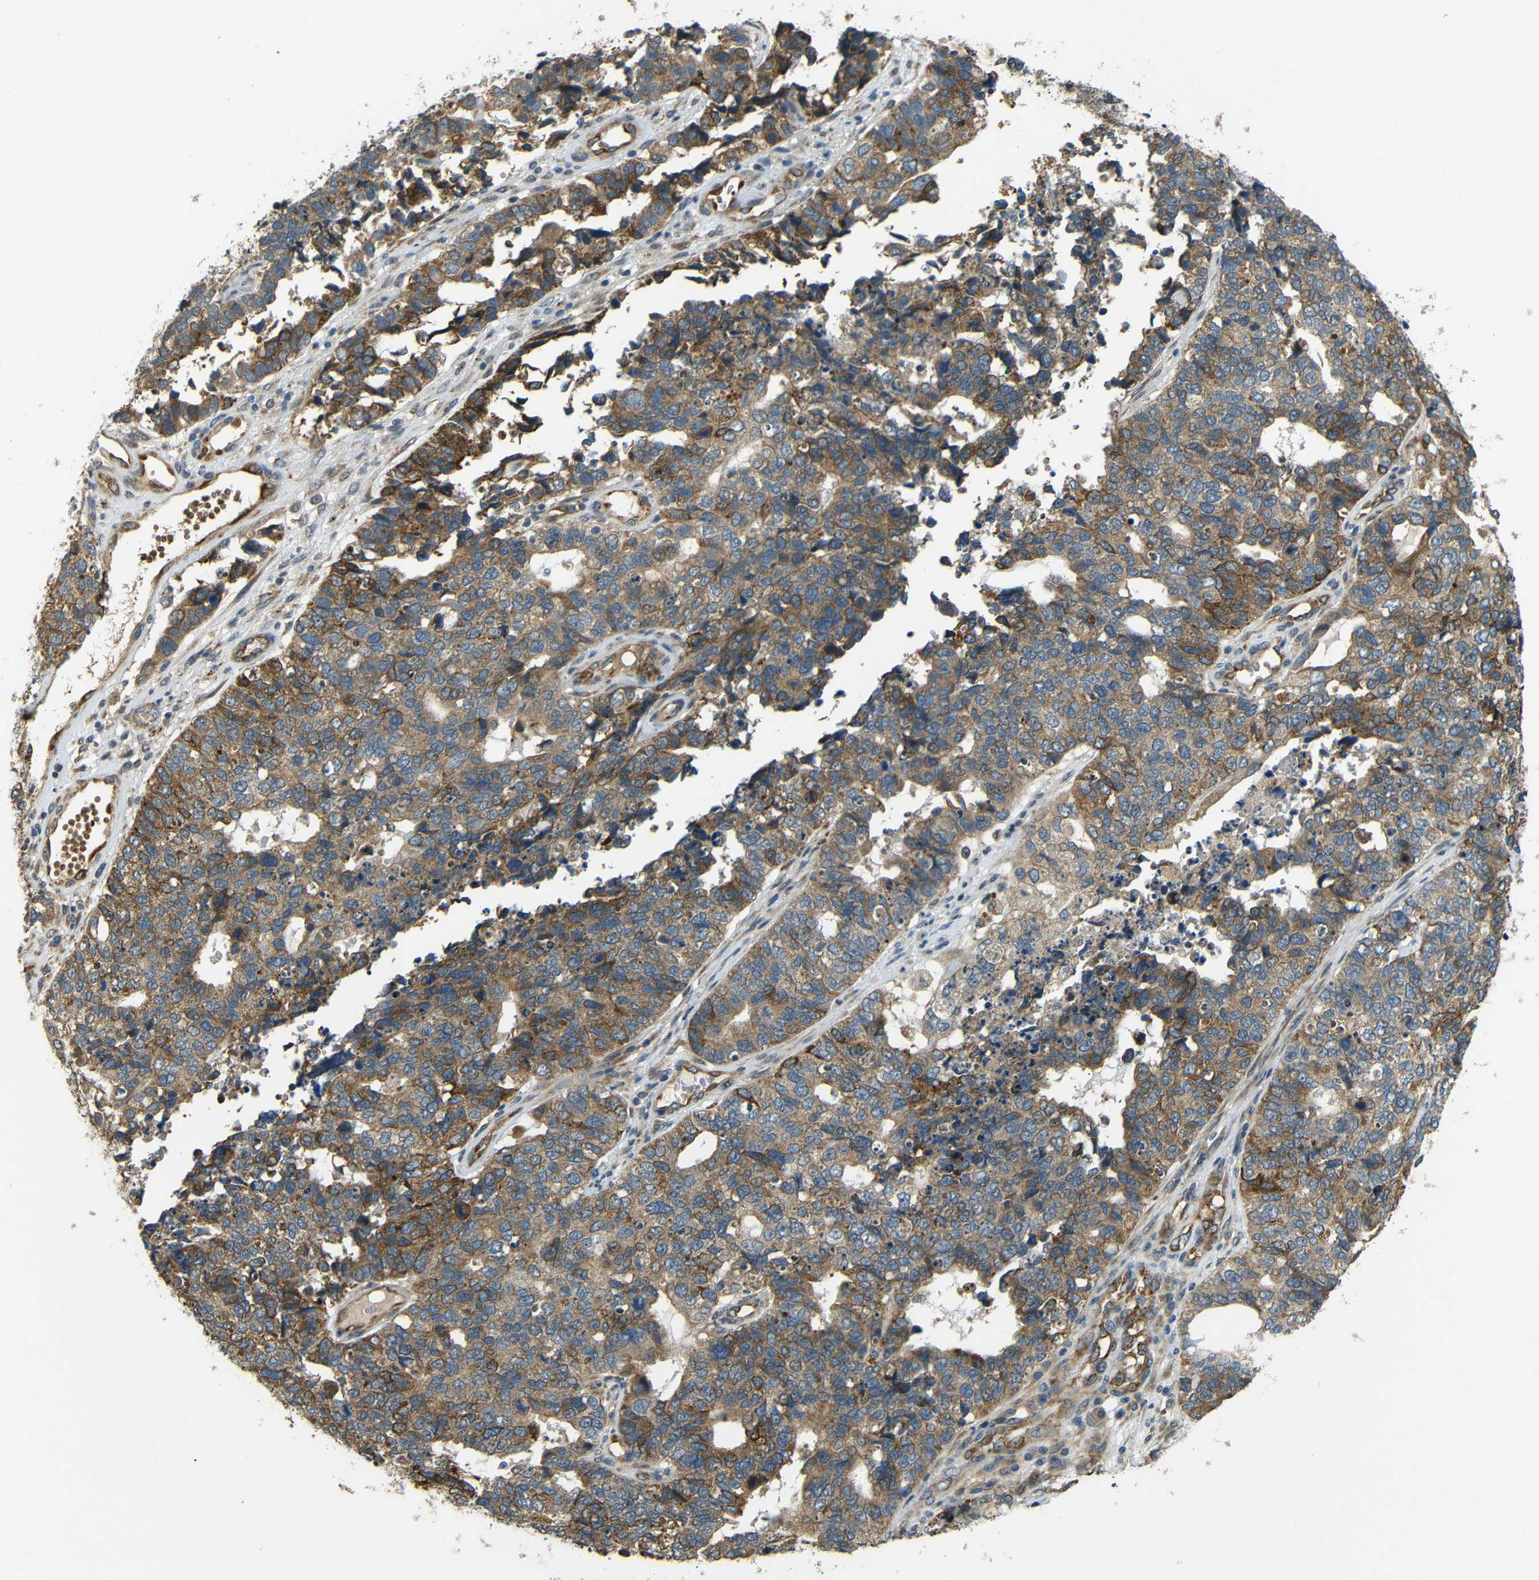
{"staining": {"intensity": "moderate", "quantity": ">75%", "location": "cytoplasmic/membranous"}, "tissue": "cervical cancer", "cell_type": "Tumor cells", "image_type": "cancer", "snomed": [{"axis": "morphology", "description": "Squamous cell carcinoma, NOS"}, {"axis": "topography", "description": "Cervix"}], "caption": "Immunohistochemistry histopathology image of human cervical squamous cell carcinoma stained for a protein (brown), which exhibits medium levels of moderate cytoplasmic/membranous expression in approximately >75% of tumor cells.", "gene": "ATP7A", "patient": {"sex": "female", "age": 63}}